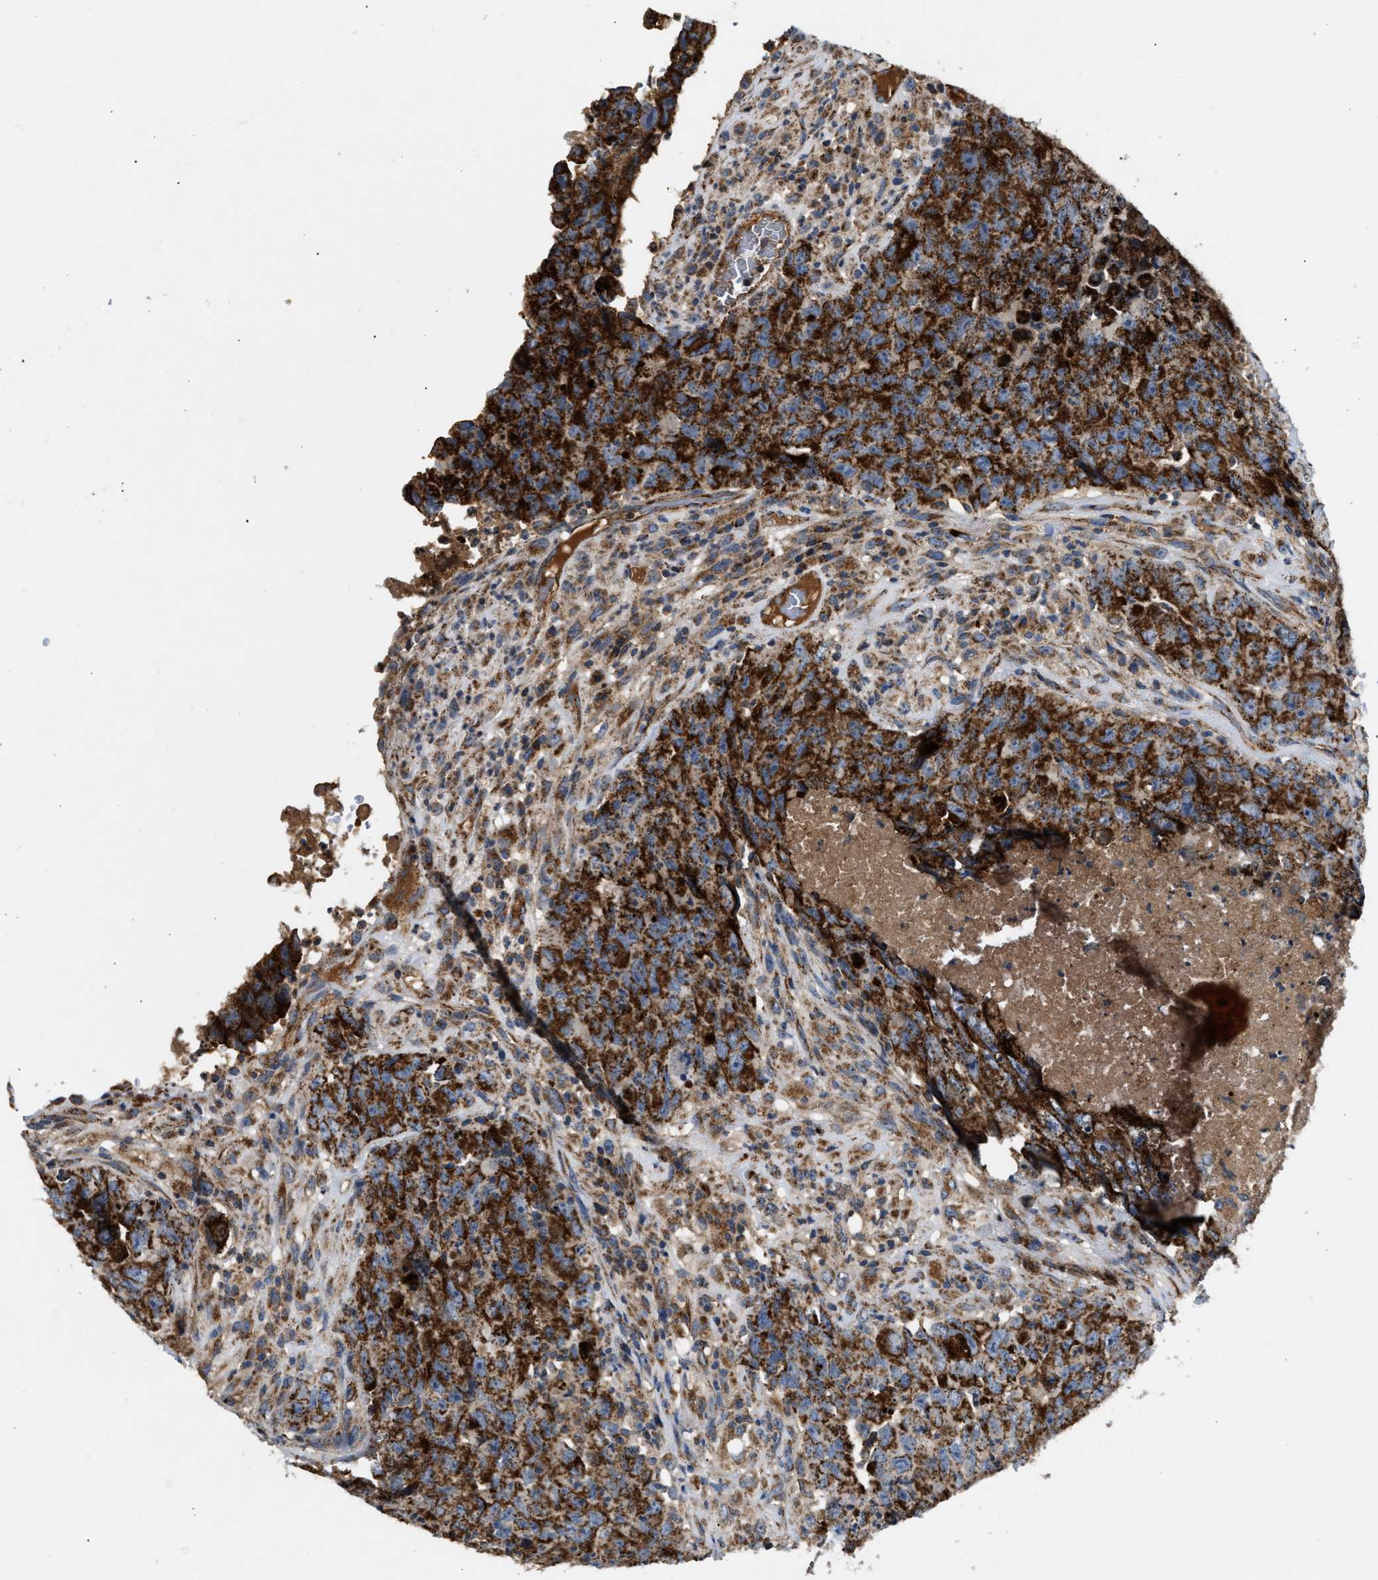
{"staining": {"intensity": "strong", "quantity": ">75%", "location": "cytoplasmic/membranous"}, "tissue": "testis cancer", "cell_type": "Tumor cells", "image_type": "cancer", "snomed": [{"axis": "morphology", "description": "Carcinoma, Embryonal, NOS"}, {"axis": "topography", "description": "Testis"}], "caption": "DAB immunohistochemical staining of human testis cancer (embryonal carcinoma) demonstrates strong cytoplasmic/membranous protein positivity in about >75% of tumor cells.", "gene": "TACO1", "patient": {"sex": "male", "age": 32}}